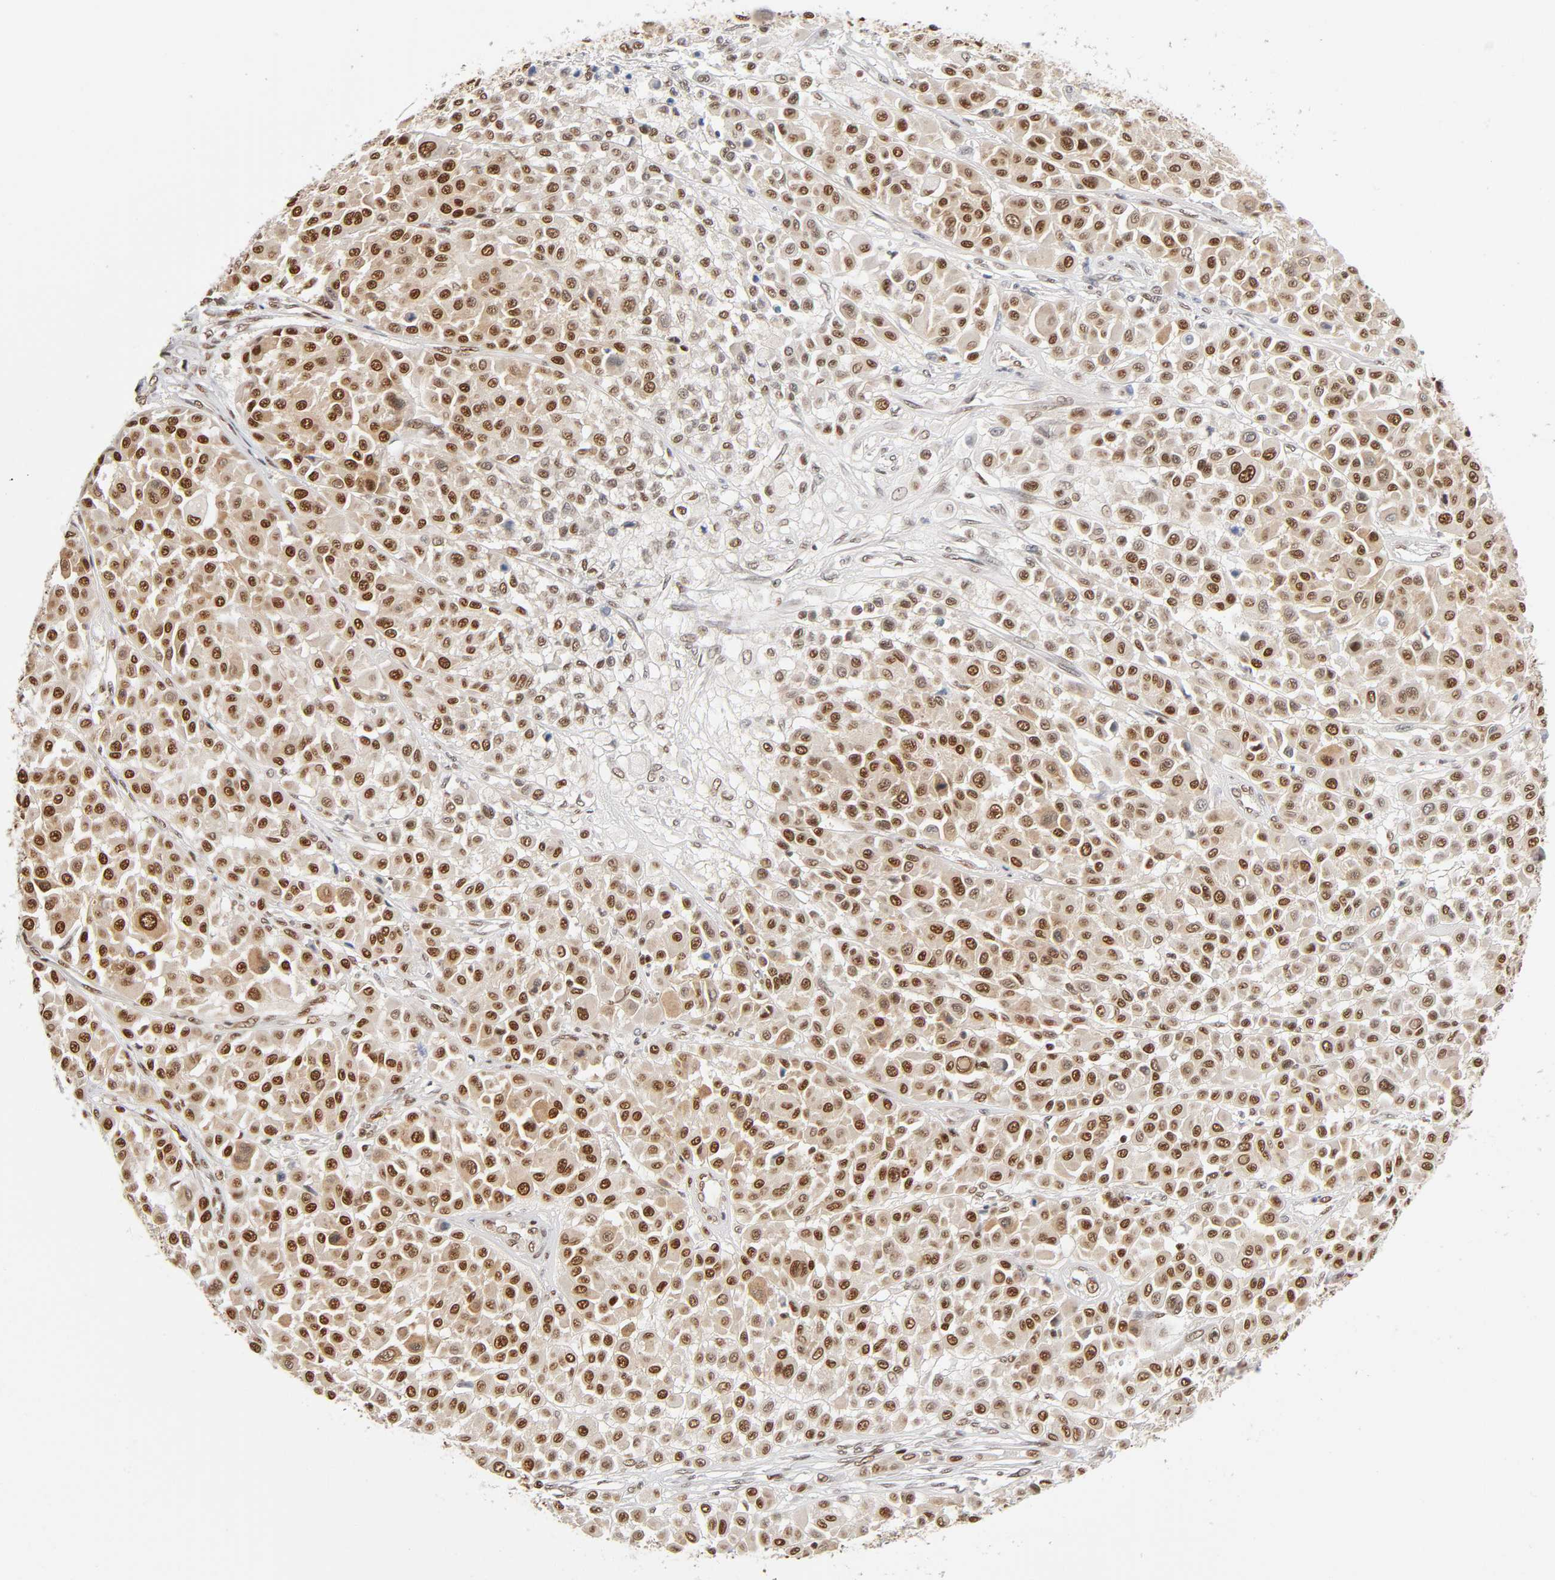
{"staining": {"intensity": "strong", "quantity": ">75%", "location": "nuclear"}, "tissue": "melanoma", "cell_type": "Tumor cells", "image_type": "cancer", "snomed": [{"axis": "morphology", "description": "Malignant melanoma, Metastatic site"}, {"axis": "topography", "description": "Soft tissue"}], "caption": "Protein staining demonstrates strong nuclear positivity in about >75% of tumor cells in malignant melanoma (metastatic site).", "gene": "ILKAP", "patient": {"sex": "male", "age": 41}}